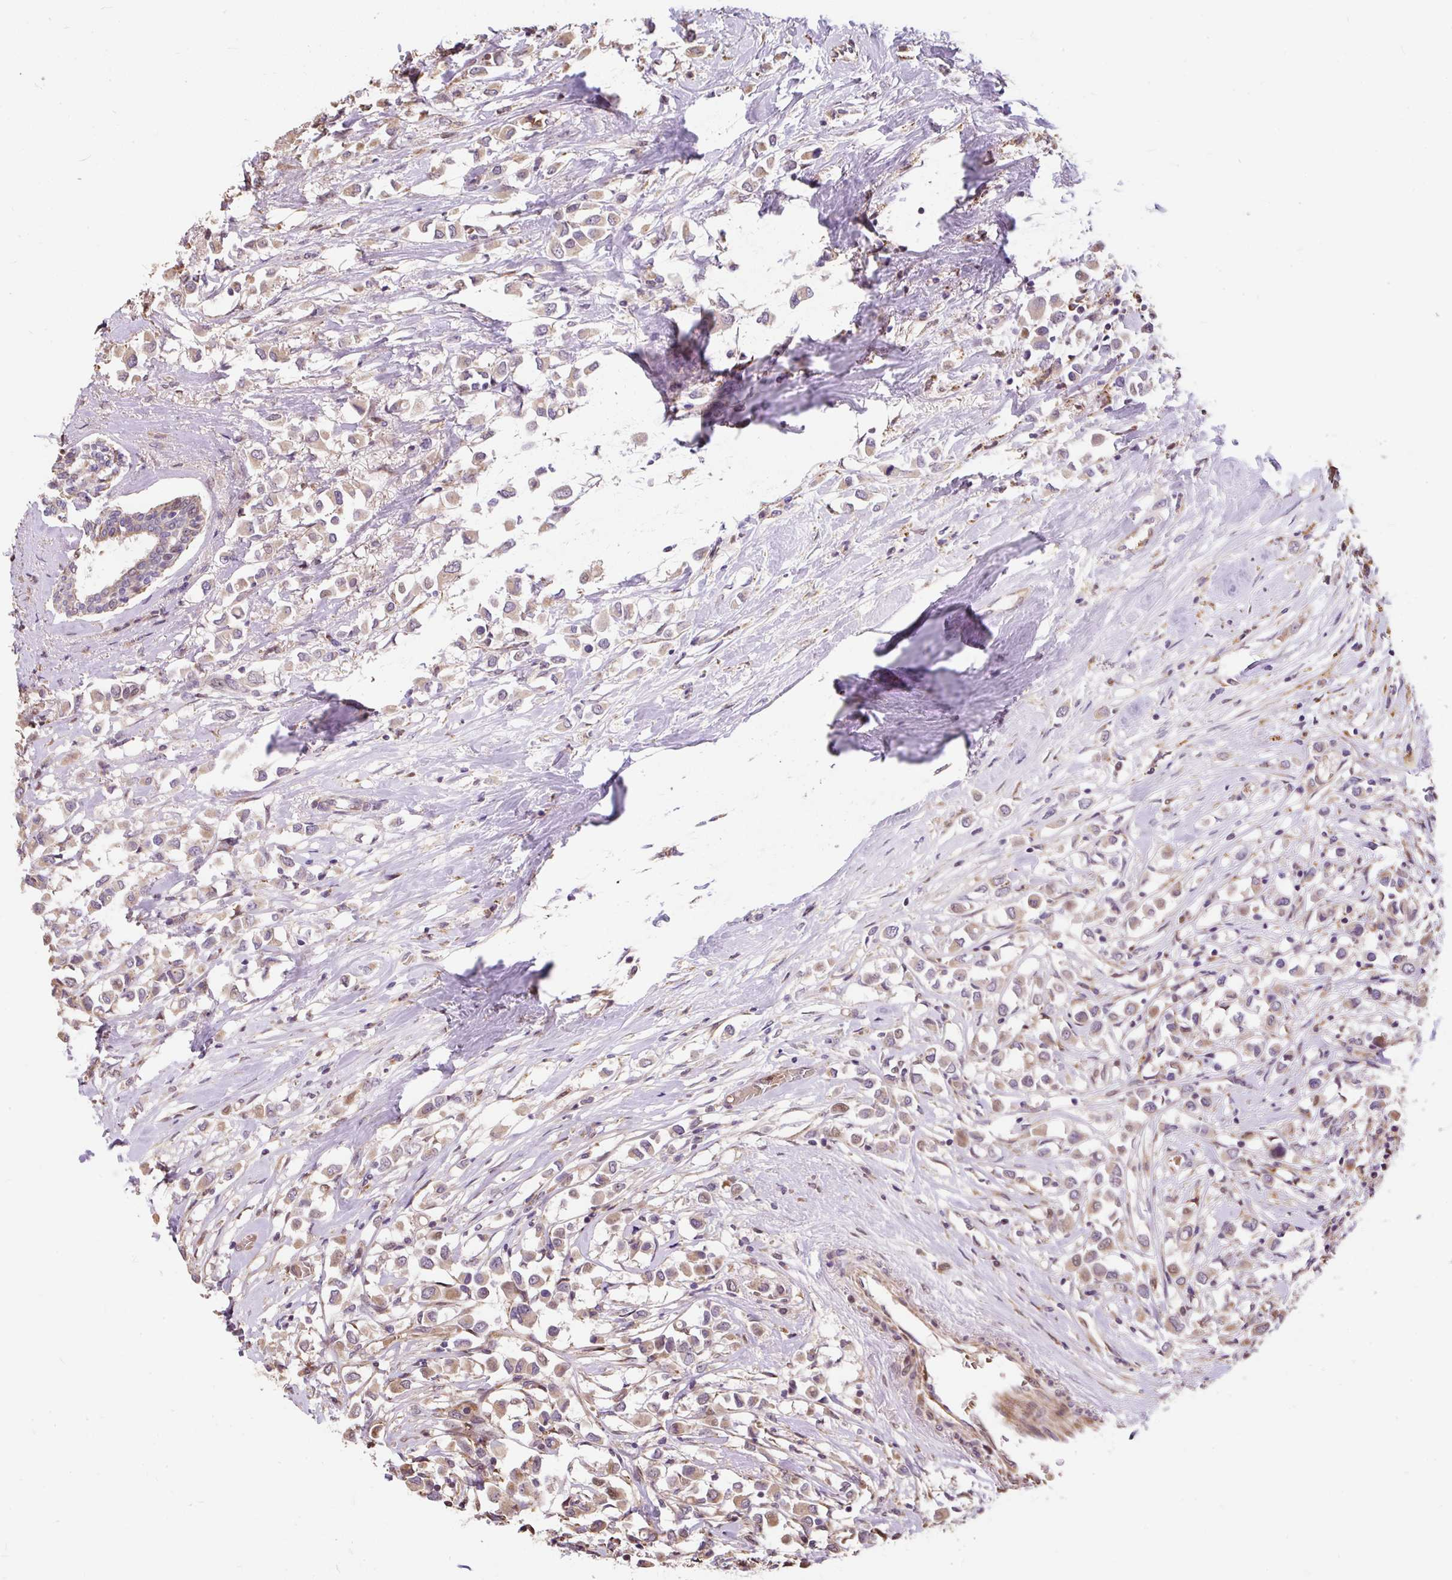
{"staining": {"intensity": "weak", "quantity": "25%-75%", "location": "cytoplasmic/membranous"}, "tissue": "breast cancer", "cell_type": "Tumor cells", "image_type": "cancer", "snomed": [{"axis": "morphology", "description": "Duct carcinoma"}, {"axis": "topography", "description": "Breast"}], "caption": "This is a histology image of immunohistochemistry staining of infiltrating ductal carcinoma (breast), which shows weak positivity in the cytoplasmic/membranous of tumor cells.", "gene": "PUS7L", "patient": {"sex": "female", "age": 61}}